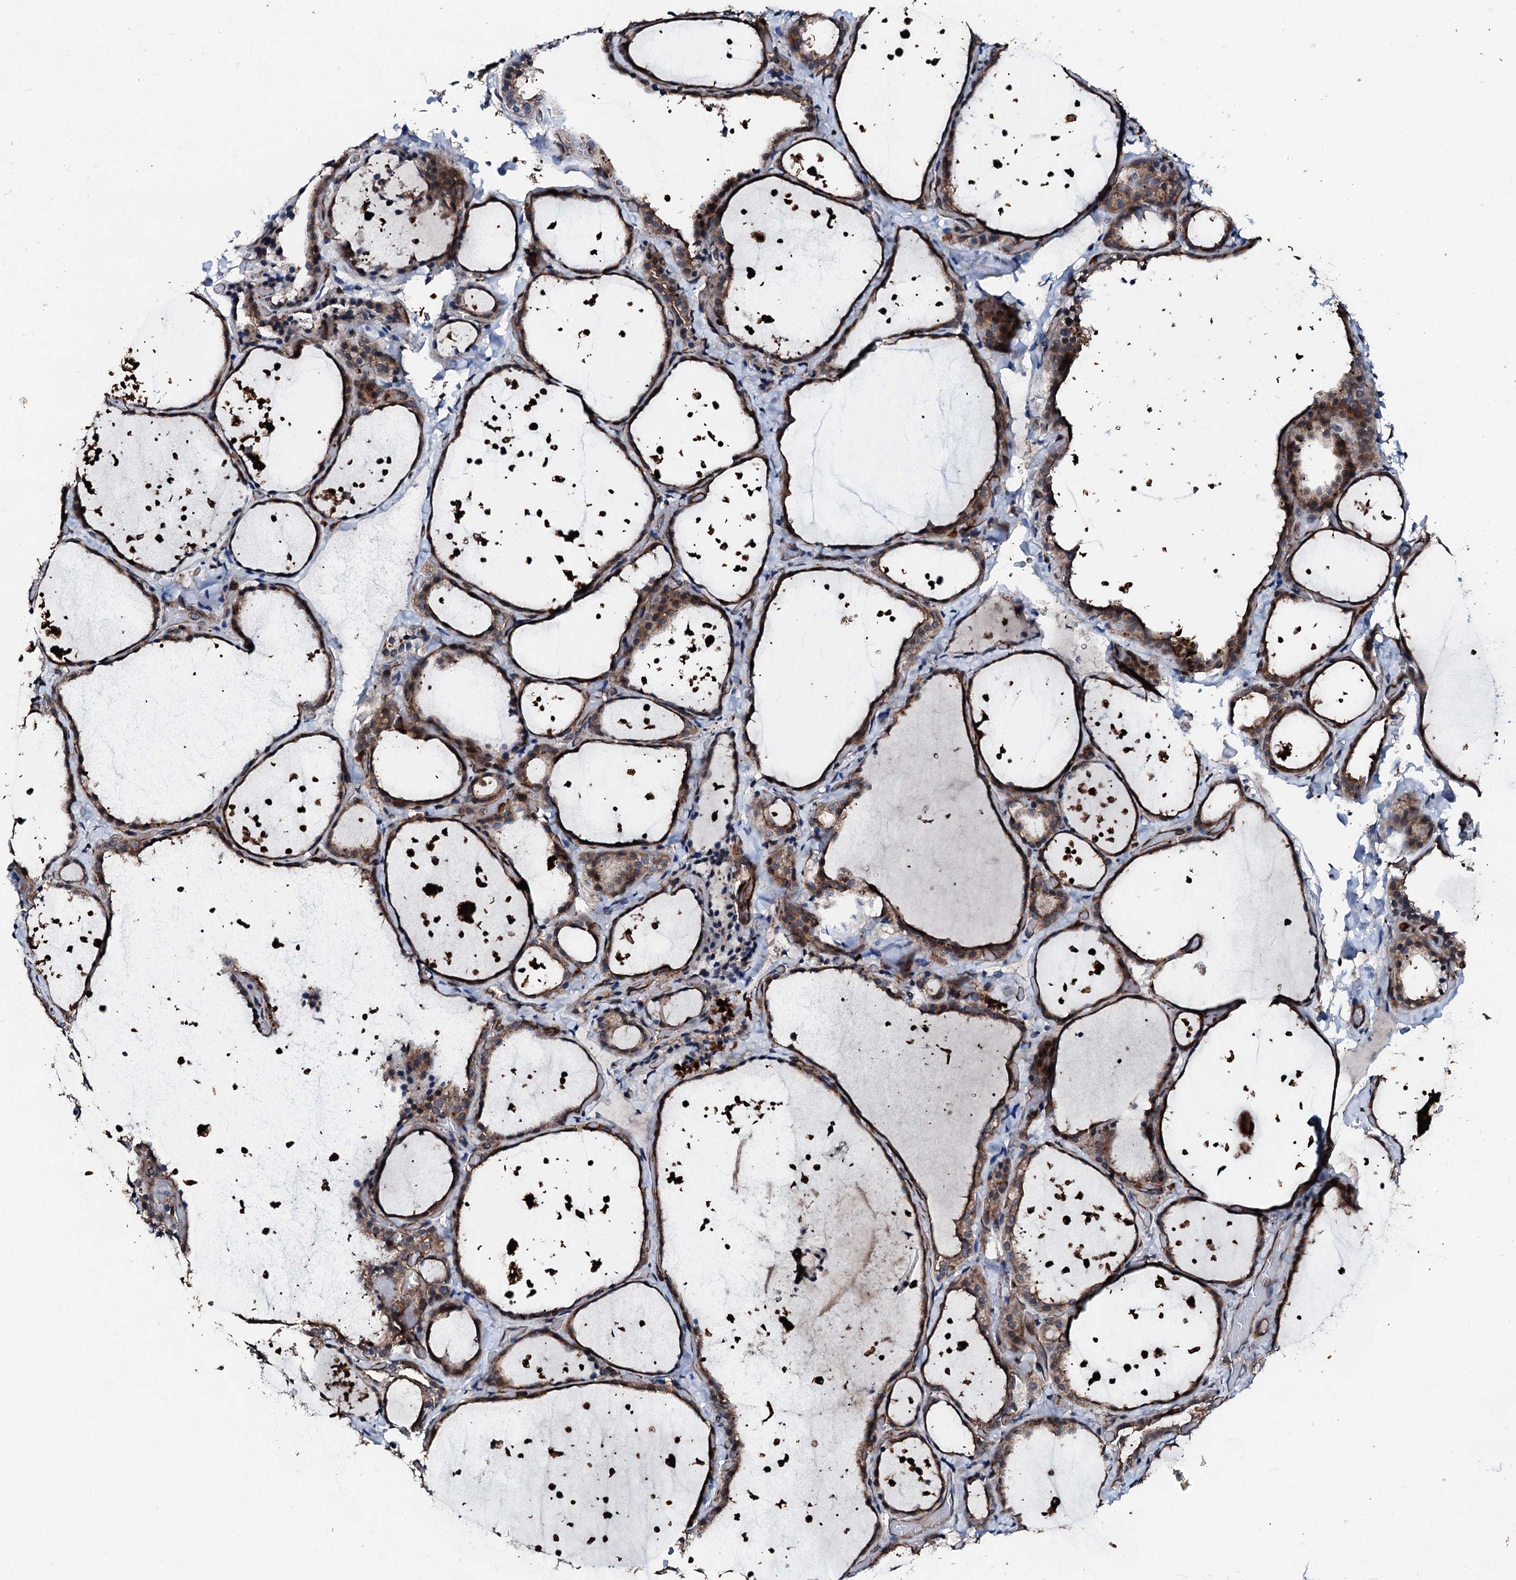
{"staining": {"intensity": "moderate", "quantity": ">75%", "location": "cytoplasmic/membranous"}, "tissue": "thyroid gland", "cell_type": "Glandular cells", "image_type": "normal", "snomed": [{"axis": "morphology", "description": "Normal tissue, NOS"}, {"axis": "topography", "description": "Thyroid gland"}], "caption": "Thyroid gland was stained to show a protein in brown. There is medium levels of moderate cytoplasmic/membranous staining in approximately >75% of glandular cells. (Brightfield microscopy of DAB IHC at high magnification).", "gene": "FGD4", "patient": {"sex": "female", "age": 44}}